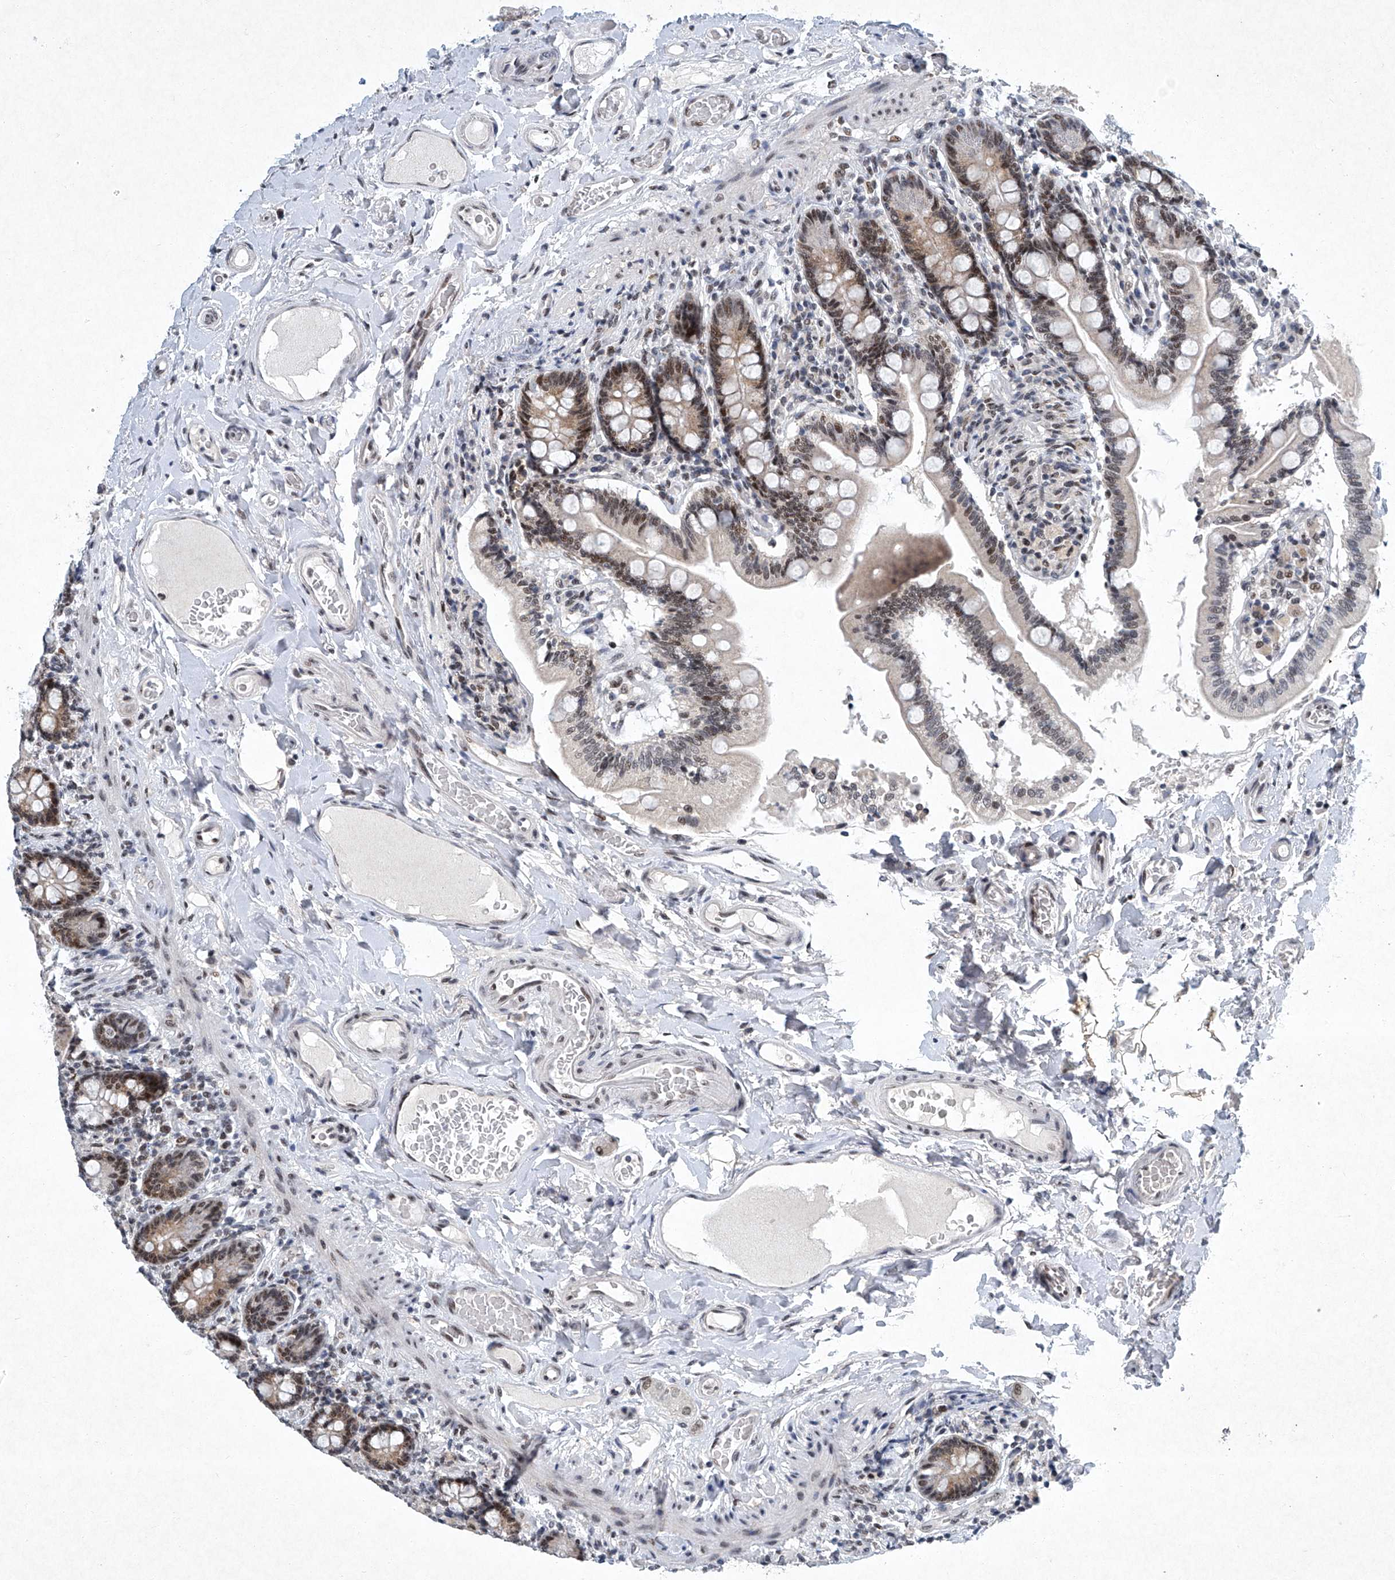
{"staining": {"intensity": "moderate", "quantity": ">75%", "location": "nuclear"}, "tissue": "small intestine", "cell_type": "Glandular cells", "image_type": "normal", "snomed": [{"axis": "morphology", "description": "Normal tissue, NOS"}, {"axis": "topography", "description": "Small intestine"}], "caption": "Small intestine stained for a protein reveals moderate nuclear positivity in glandular cells.", "gene": "TFDP1", "patient": {"sex": "female", "age": 64}}